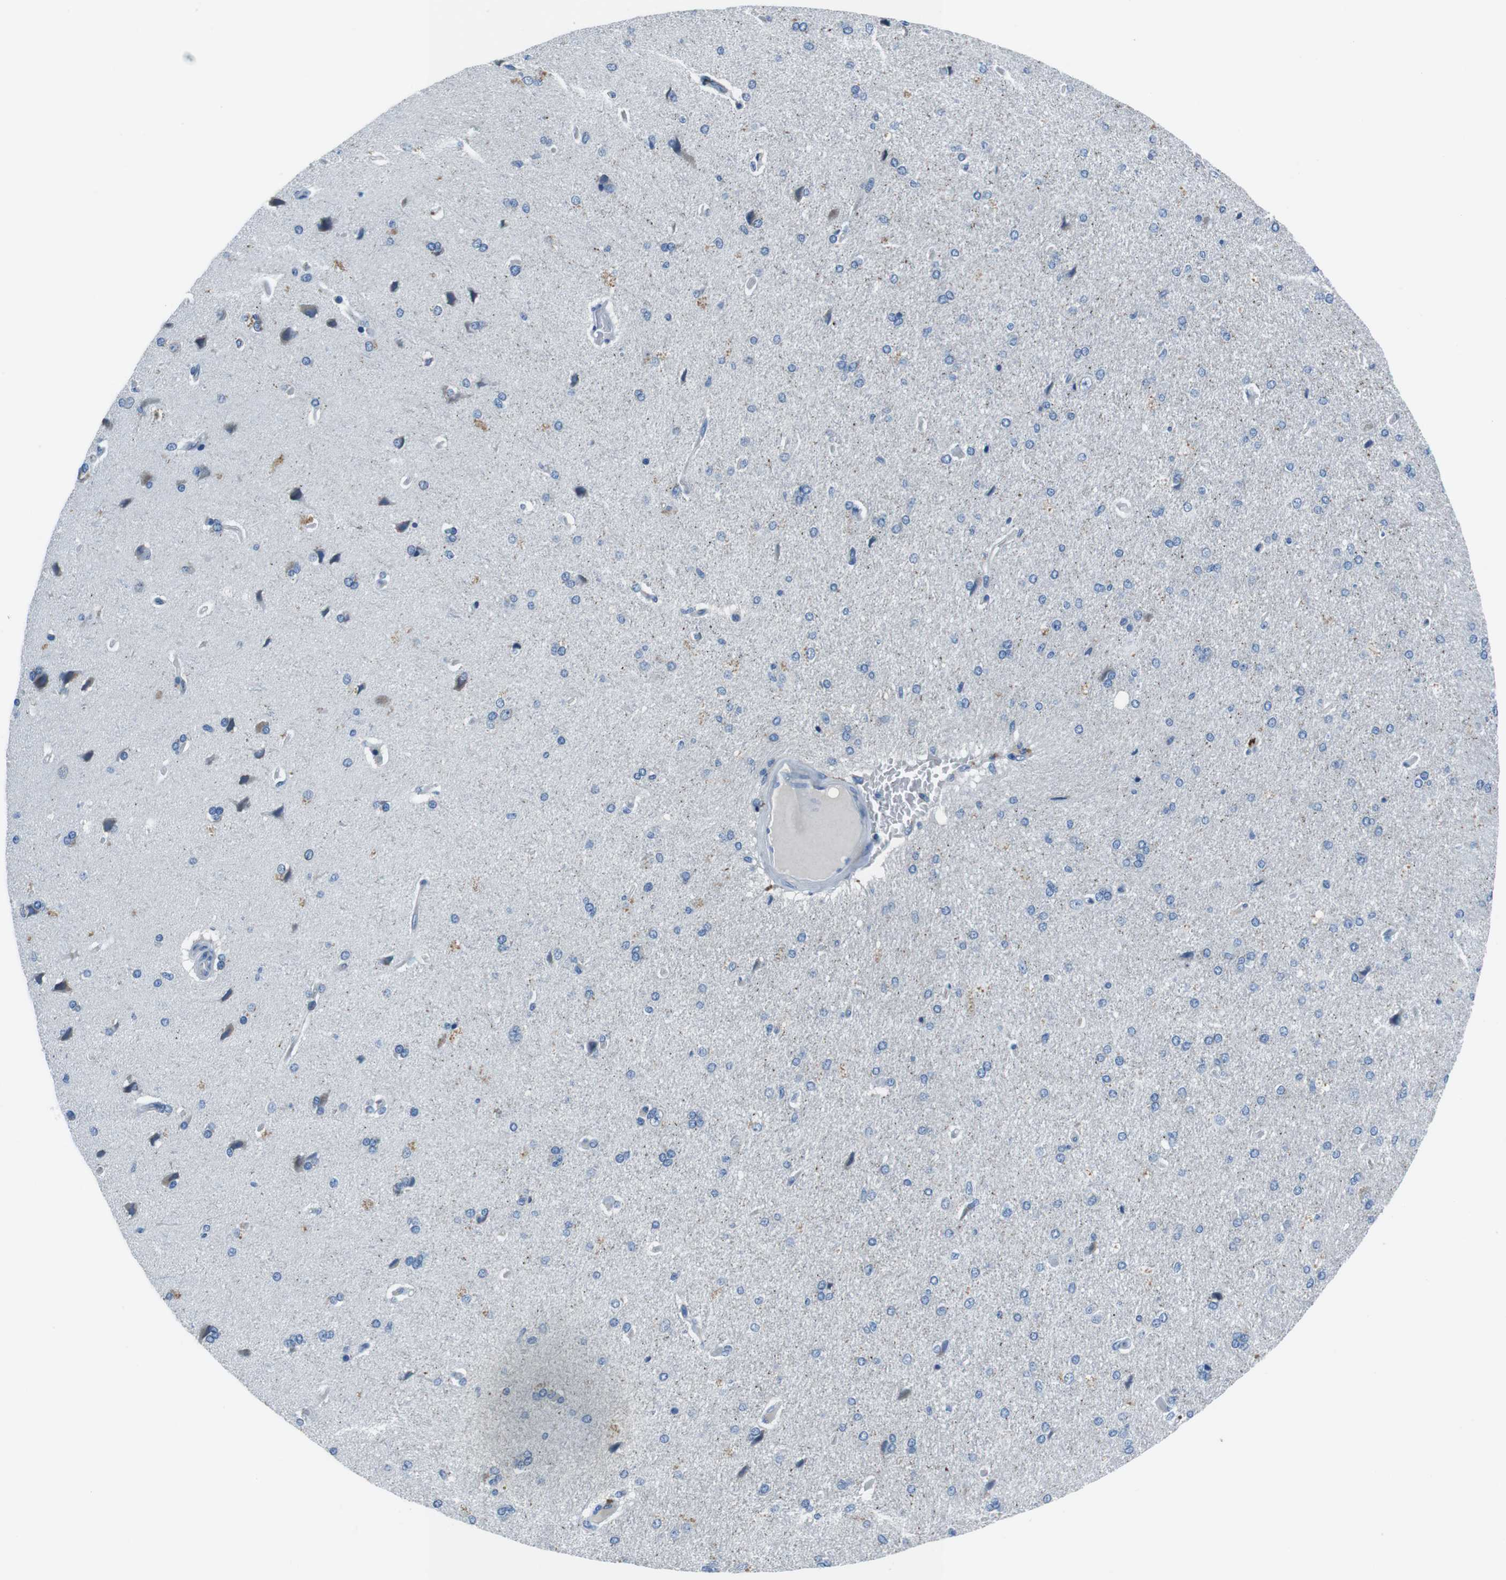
{"staining": {"intensity": "weak", "quantity": "25%-75%", "location": "cytoplasmic/membranous"}, "tissue": "cerebral cortex", "cell_type": "Endothelial cells", "image_type": "normal", "snomed": [{"axis": "morphology", "description": "Normal tissue, NOS"}, {"axis": "topography", "description": "Cerebral cortex"}], "caption": "This is an image of immunohistochemistry staining of unremarkable cerebral cortex, which shows weak positivity in the cytoplasmic/membranous of endothelial cells.", "gene": "TULP3", "patient": {"sex": "male", "age": 62}}